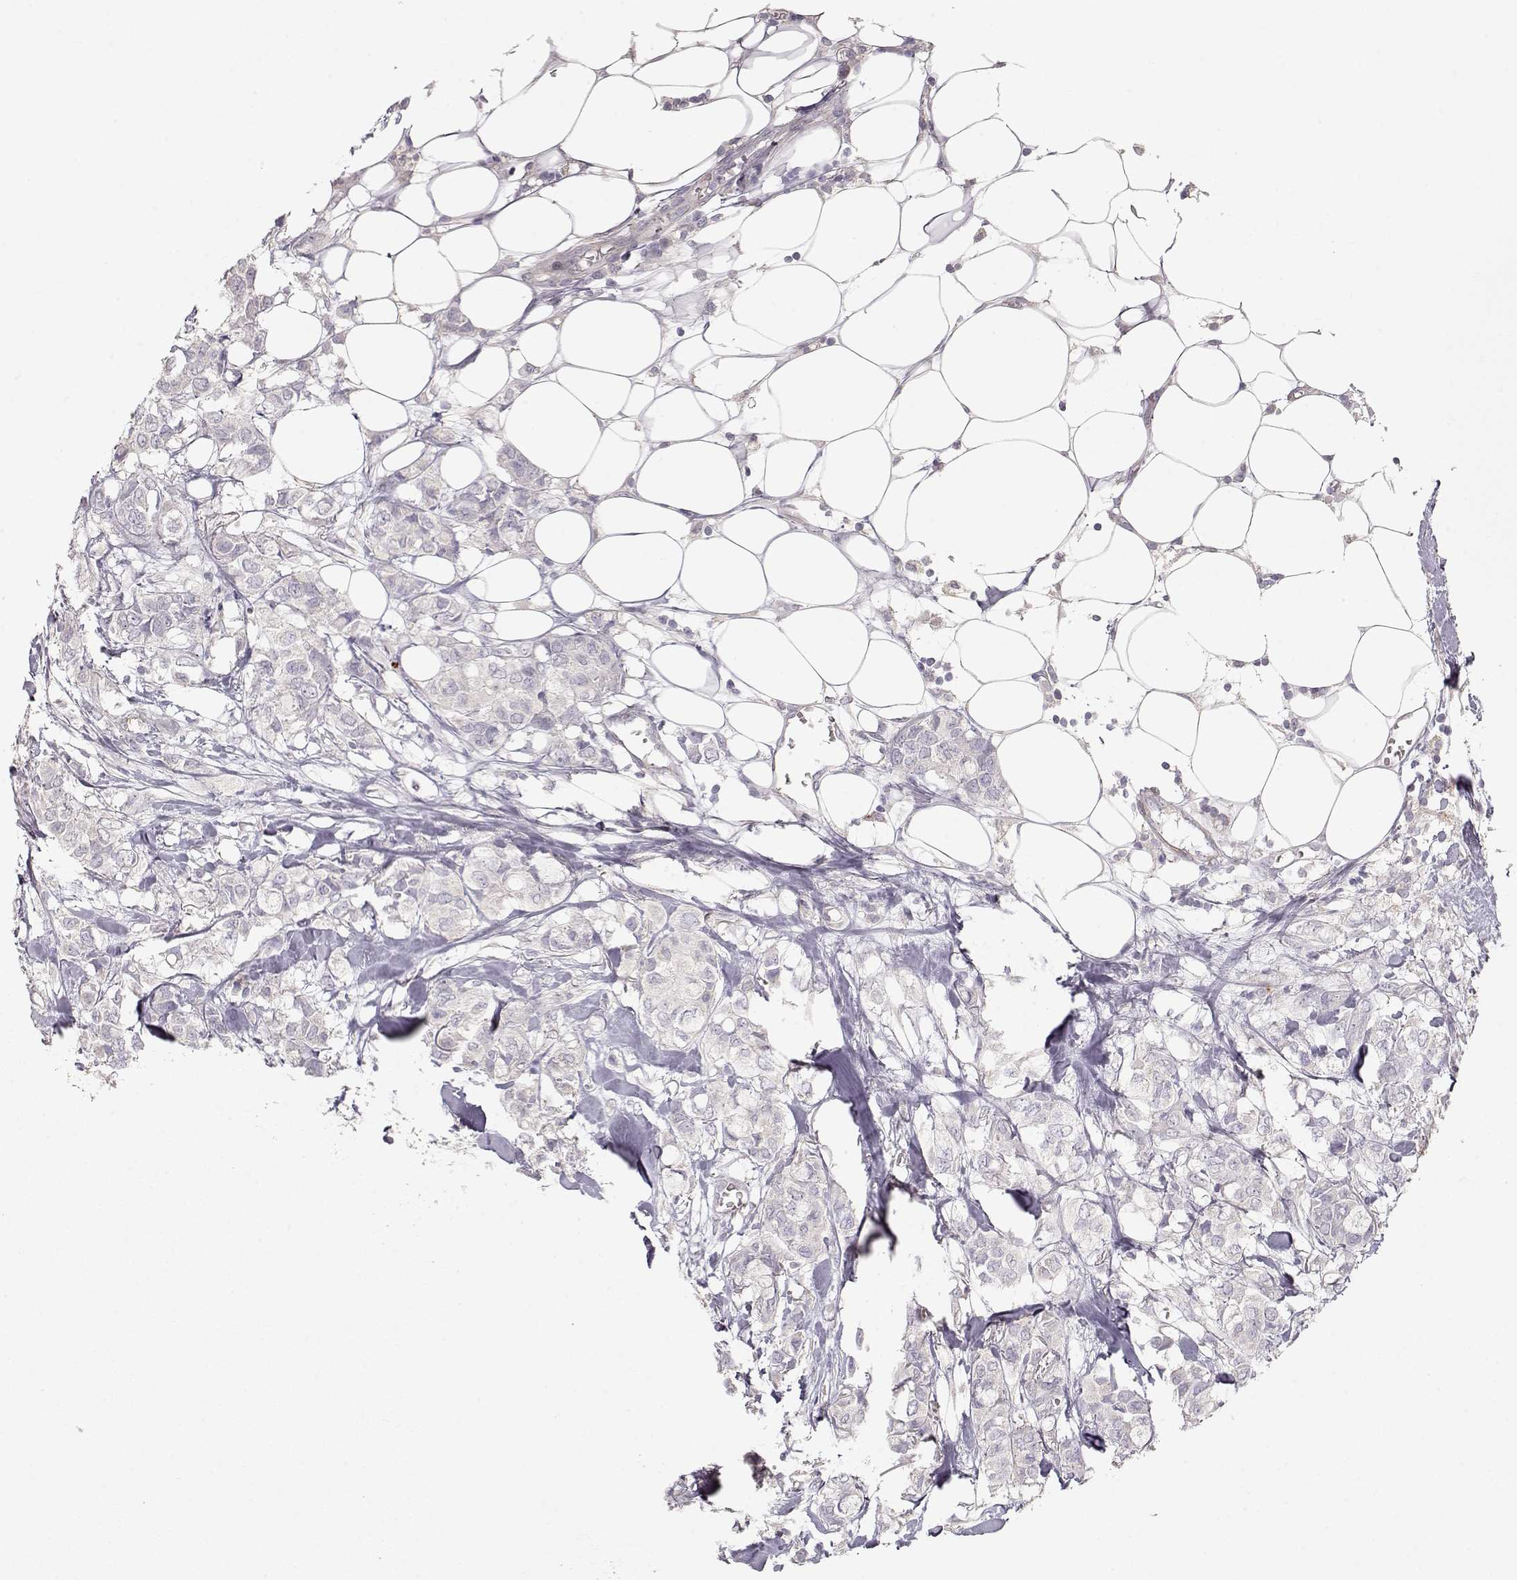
{"staining": {"intensity": "negative", "quantity": "none", "location": "none"}, "tissue": "breast cancer", "cell_type": "Tumor cells", "image_type": "cancer", "snomed": [{"axis": "morphology", "description": "Duct carcinoma"}, {"axis": "topography", "description": "Breast"}], "caption": "There is no significant expression in tumor cells of breast infiltrating ductal carcinoma. (DAB immunohistochemistry visualized using brightfield microscopy, high magnification).", "gene": "ARHGAP8", "patient": {"sex": "female", "age": 85}}